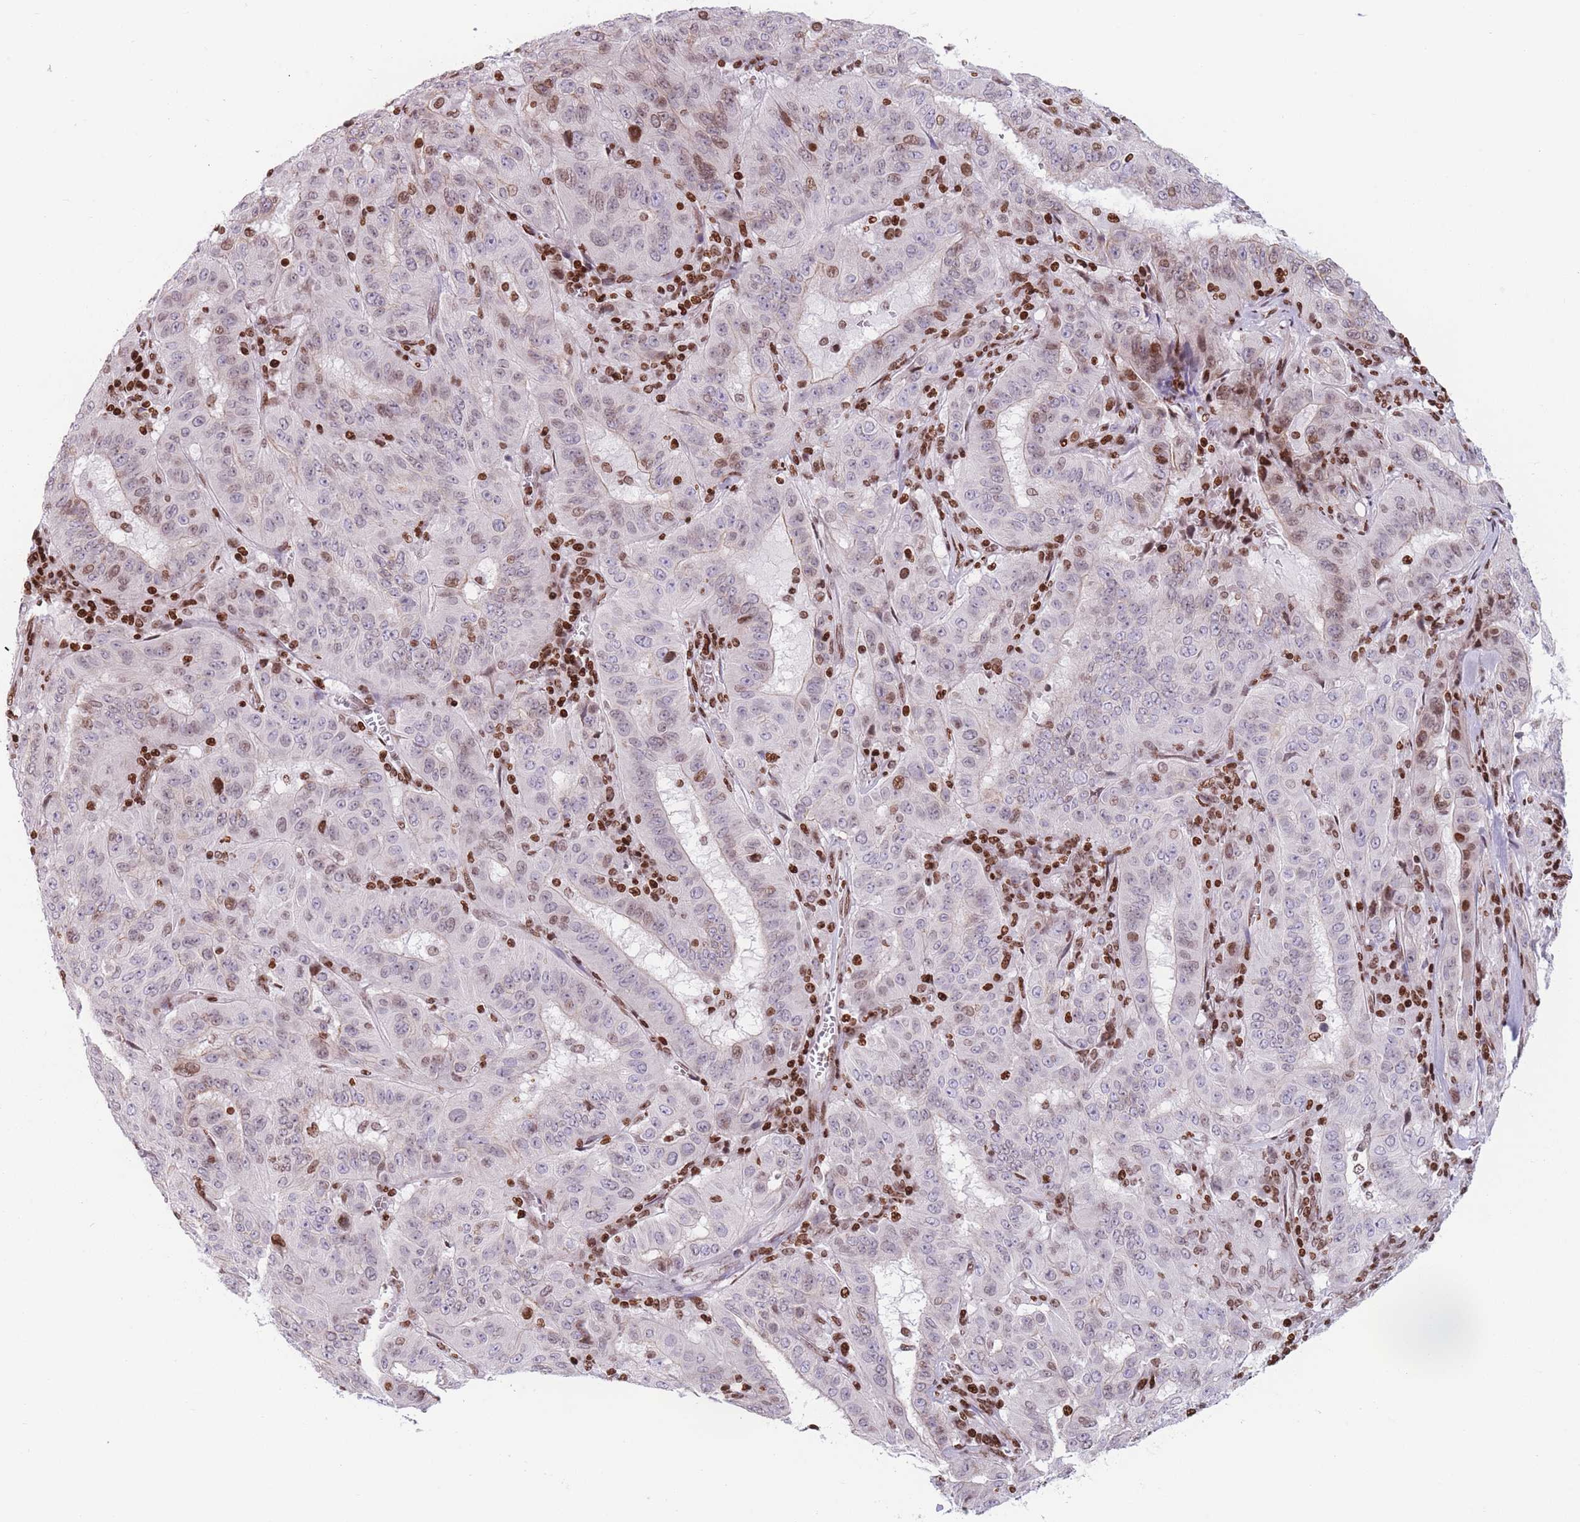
{"staining": {"intensity": "moderate", "quantity": "25%-75%", "location": "nuclear"}, "tissue": "pancreatic cancer", "cell_type": "Tumor cells", "image_type": "cancer", "snomed": [{"axis": "morphology", "description": "Adenocarcinoma, NOS"}, {"axis": "topography", "description": "Pancreas"}], "caption": "A brown stain highlights moderate nuclear staining of a protein in human adenocarcinoma (pancreatic) tumor cells.", "gene": "AK9", "patient": {"sex": "male", "age": 63}}